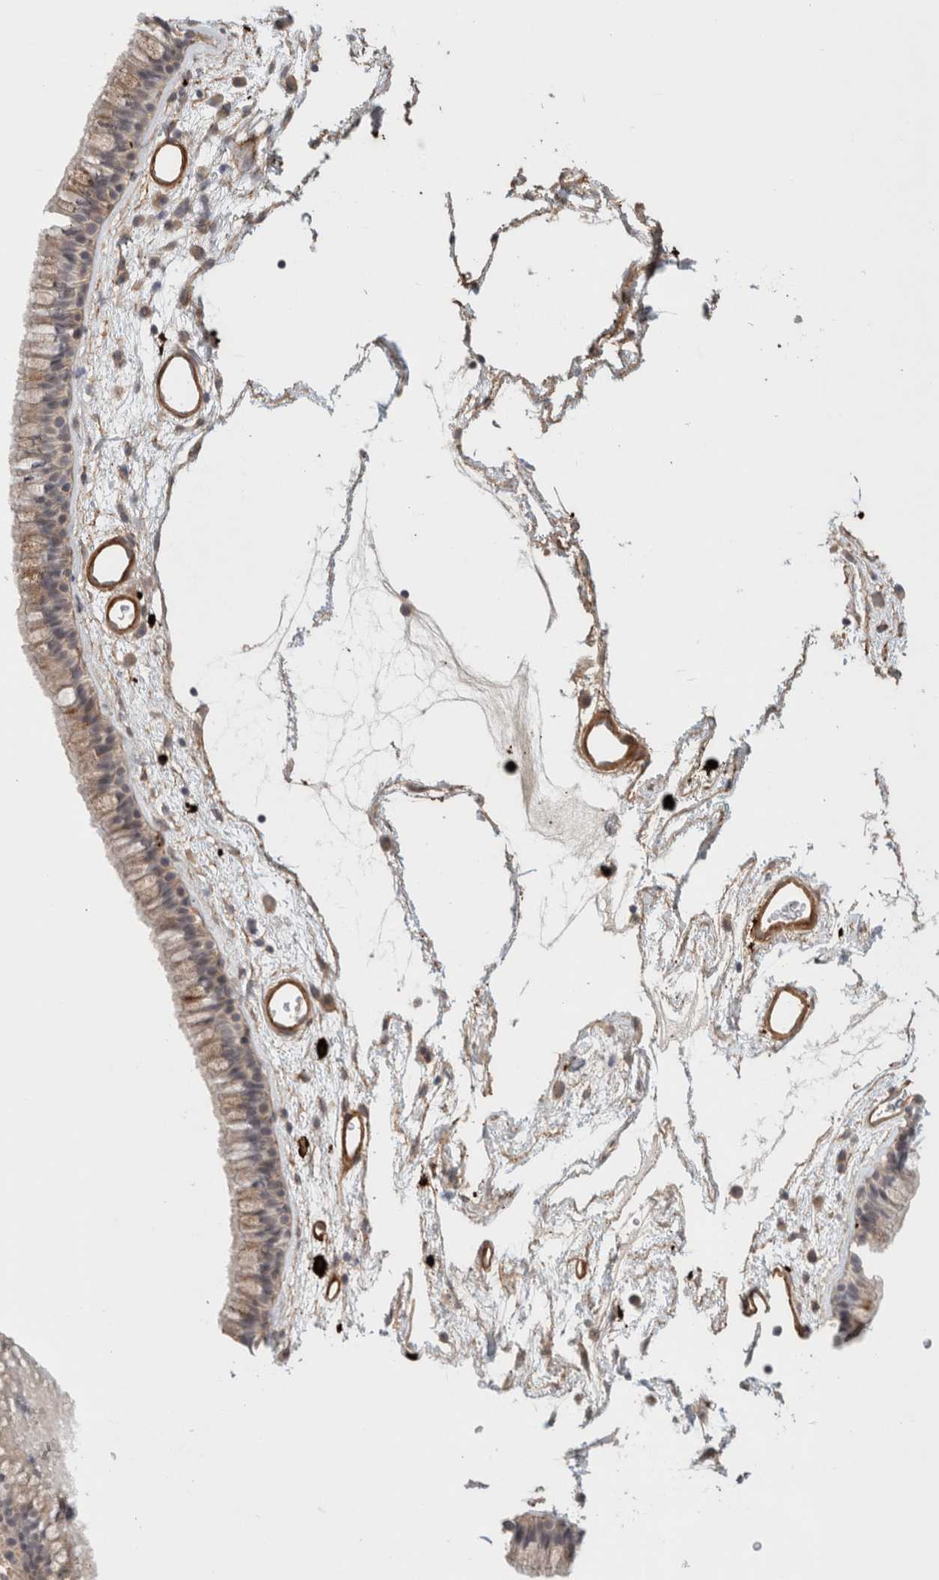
{"staining": {"intensity": "weak", "quantity": ">75%", "location": "cytoplasmic/membranous"}, "tissue": "nasopharynx", "cell_type": "Respiratory epithelial cells", "image_type": "normal", "snomed": [{"axis": "morphology", "description": "Normal tissue, NOS"}, {"axis": "morphology", "description": "Inflammation, NOS"}, {"axis": "topography", "description": "Nasopharynx"}], "caption": "Human nasopharynx stained for a protein (brown) reveals weak cytoplasmic/membranous positive expression in about >75% of respiratory epithelial cells.", "gene": "HSPG2", "patient": {"sex": "male", "age": 48}}